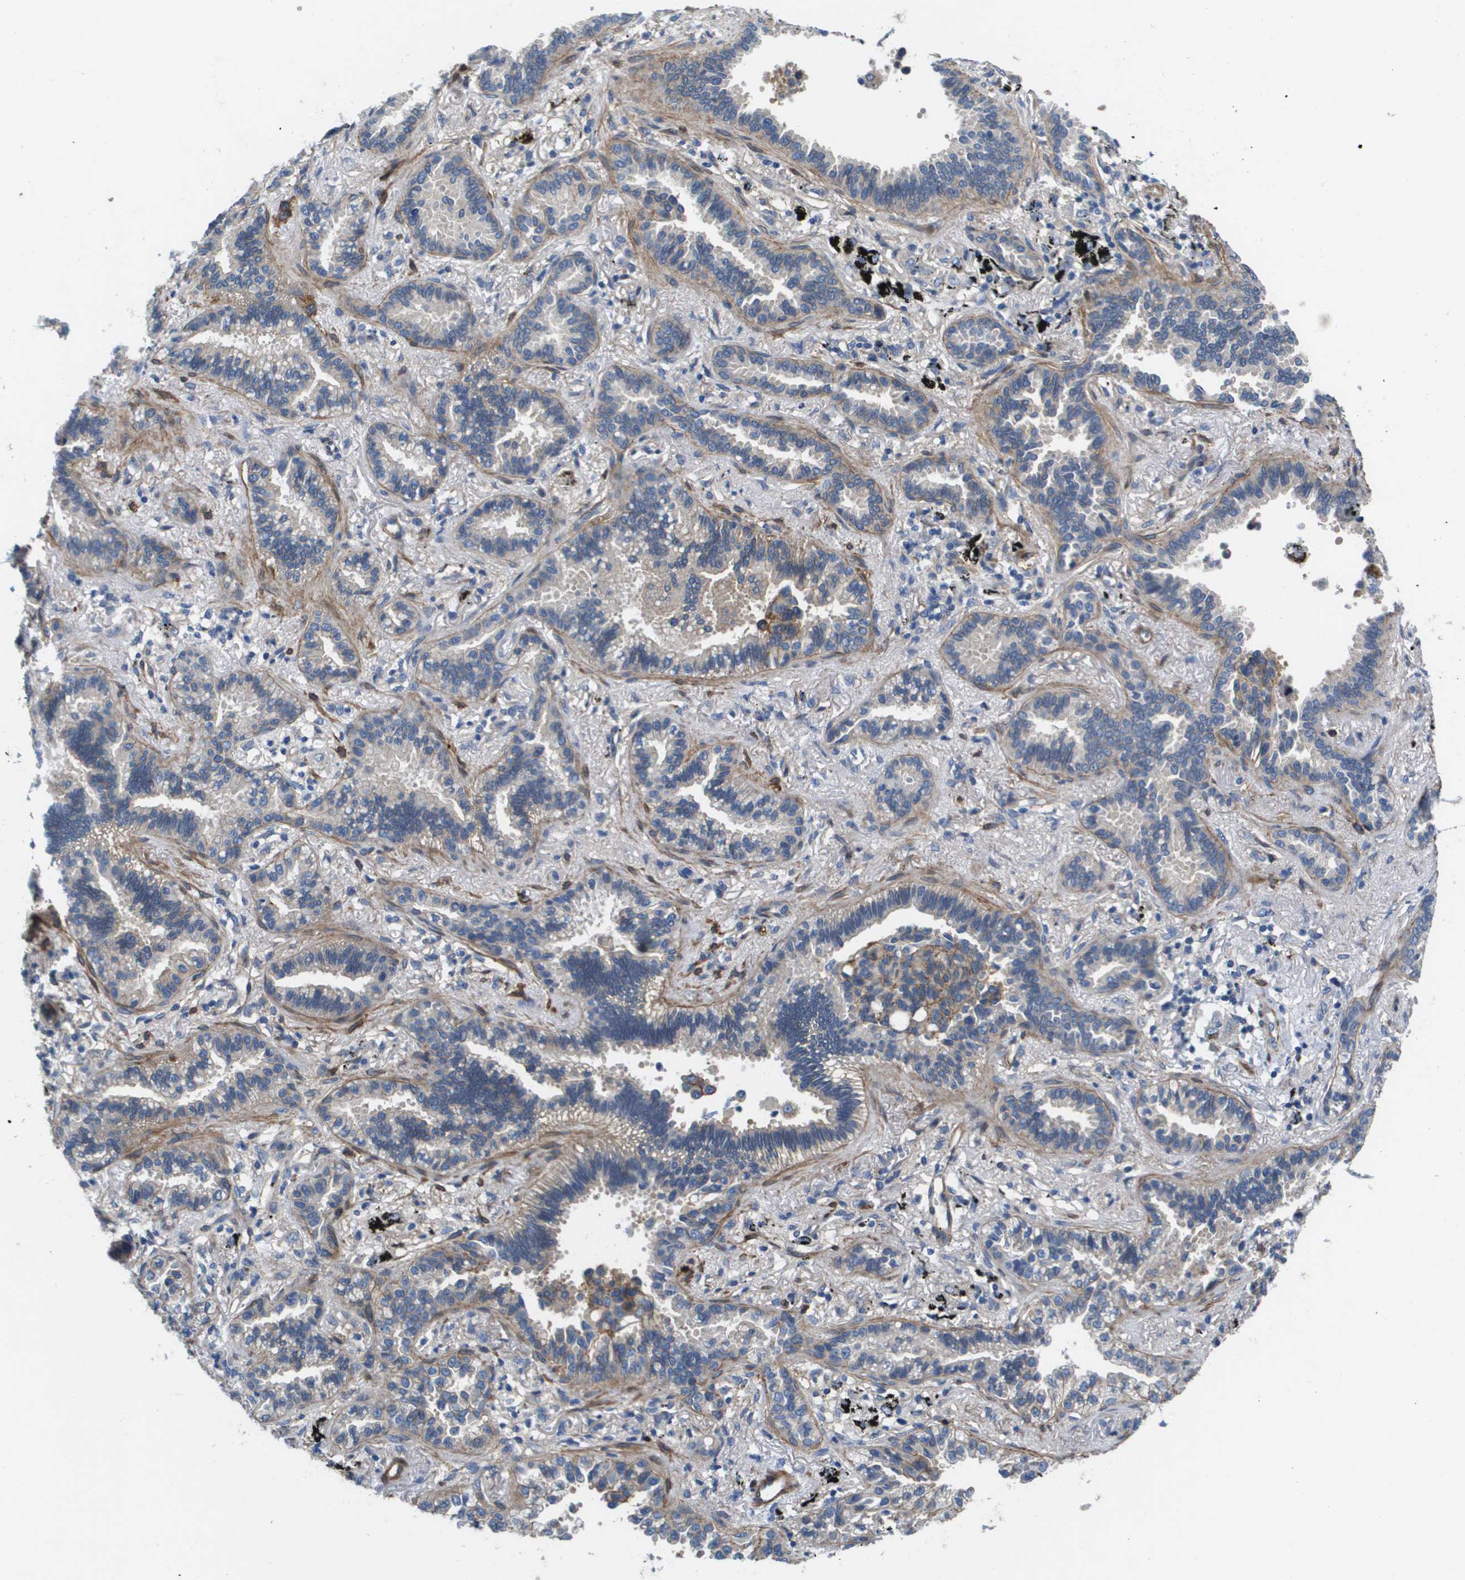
{"staining": {"intensity": "weak", "quantity": "<25%", "location": "cytoplasmic/membranous"}, "tissue": "lung cancer", "cell_type": "Tumor cells", "image_type": "cancer", "snomed": [{"axis": "morphology", "description": "Normal tissue, NOS"}, {"axis": "morphology", "description": "Adenocarcinoma, NOS"}, {"axis": "topography", "description": "Lung"}], "caption": "IHC histopathology image of human adenocarcinoma (lung) stained for a protein (brown), which reveals no positivity in tumor cells.", "gene": "LPP", "patient": {"sex": "male", "age": 59}}